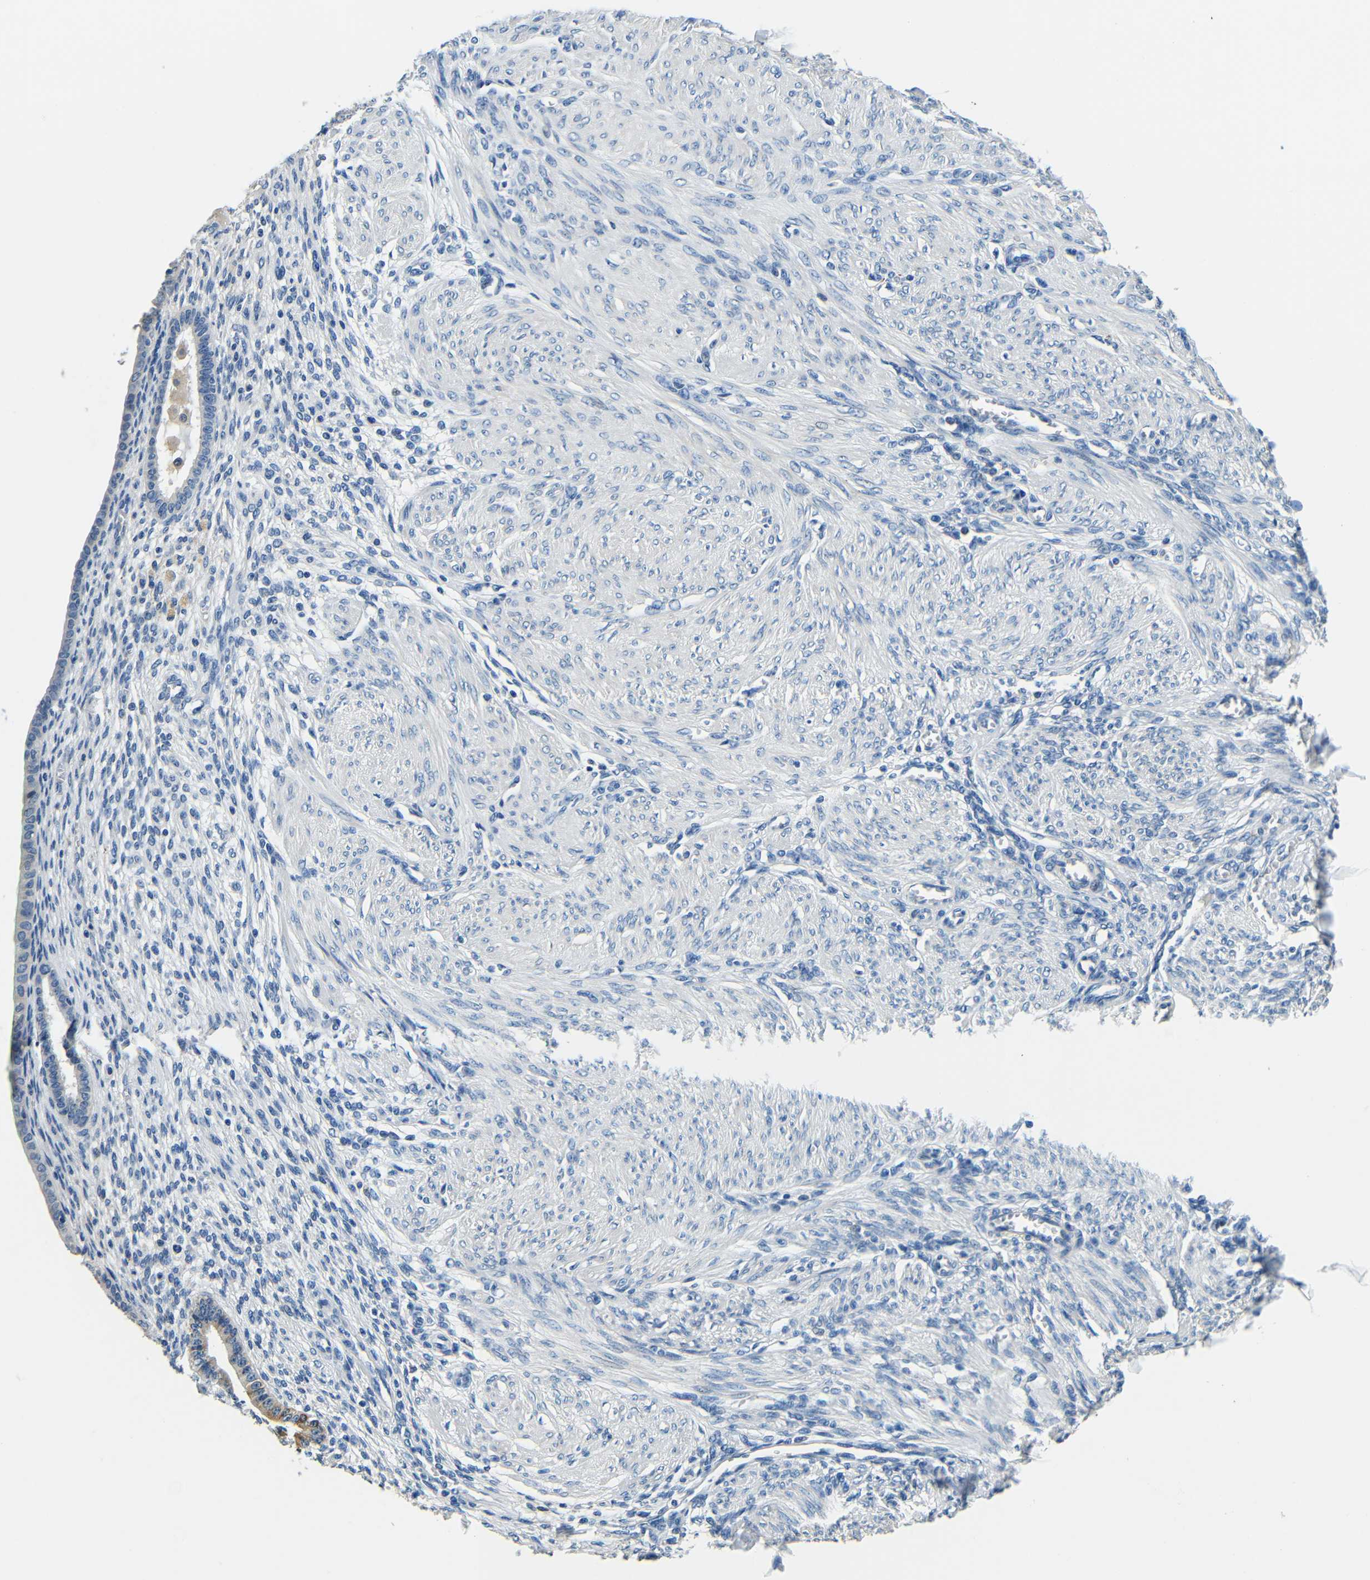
{"staining": {"intensity": "negative", "quantity": "none", "location": "none"}, "tissue": "endometrium", "cell_type": "Cells in endometrial stroma", "image_type": "normal", "snomed": [{"axis": "morphology", "description": "Normal tissue, NOS"}, {"axis": "topography", "description": "Endometrium"}], "caption": "Human endometrium stained for a protein using immunohistochemistry (IHC) demonstrates no expression in cells in endometrial stroma.", "gene": "FMO5", "patient": {"sex": "female", "age": 72}}